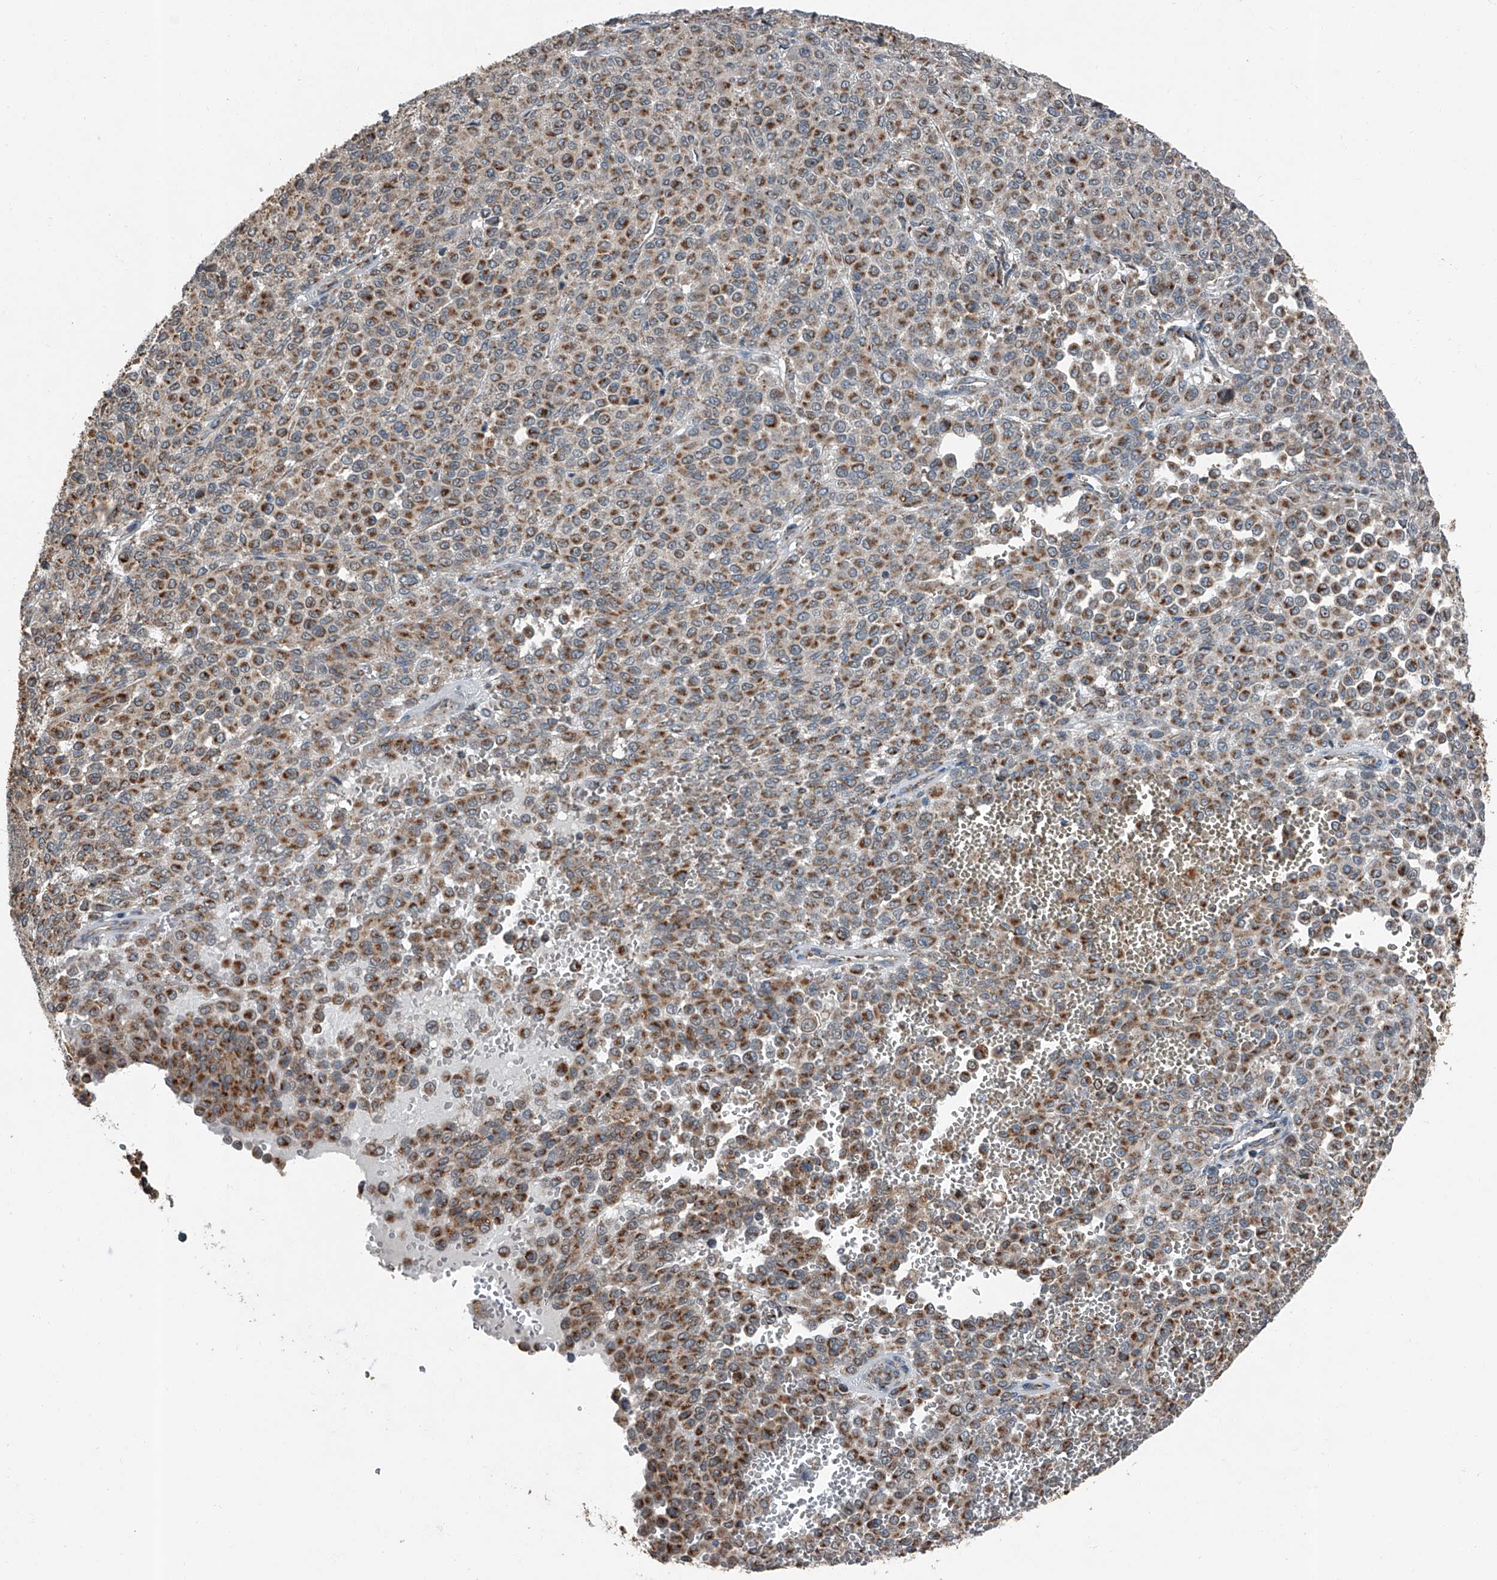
{"staining": {"intensity": "strong", "quantity": ">75%", "location": "cytoplasmic/membranous"}, "tissue": "melanoma", "cell_type": "Tumor cells", "image_type": "cancer", "snomed": [{"axis": "morphology", "description": "Malignant melanoma, Metastatic site"}, {"axis": "topography", "description": "Pancreas"}], "caption": "Immunohistochemistry photomicrograph of neoplastic tissue: human melanoma stained using immunohistochemistry displays high levels of strong protein expression localized specifically in the cytoplasmic/membranous of tumor cells, appearing as a cytoplasmic/membranous brown color.", "gene": "CHRNA7", "patient": {"sex": "female", "age": 30}}